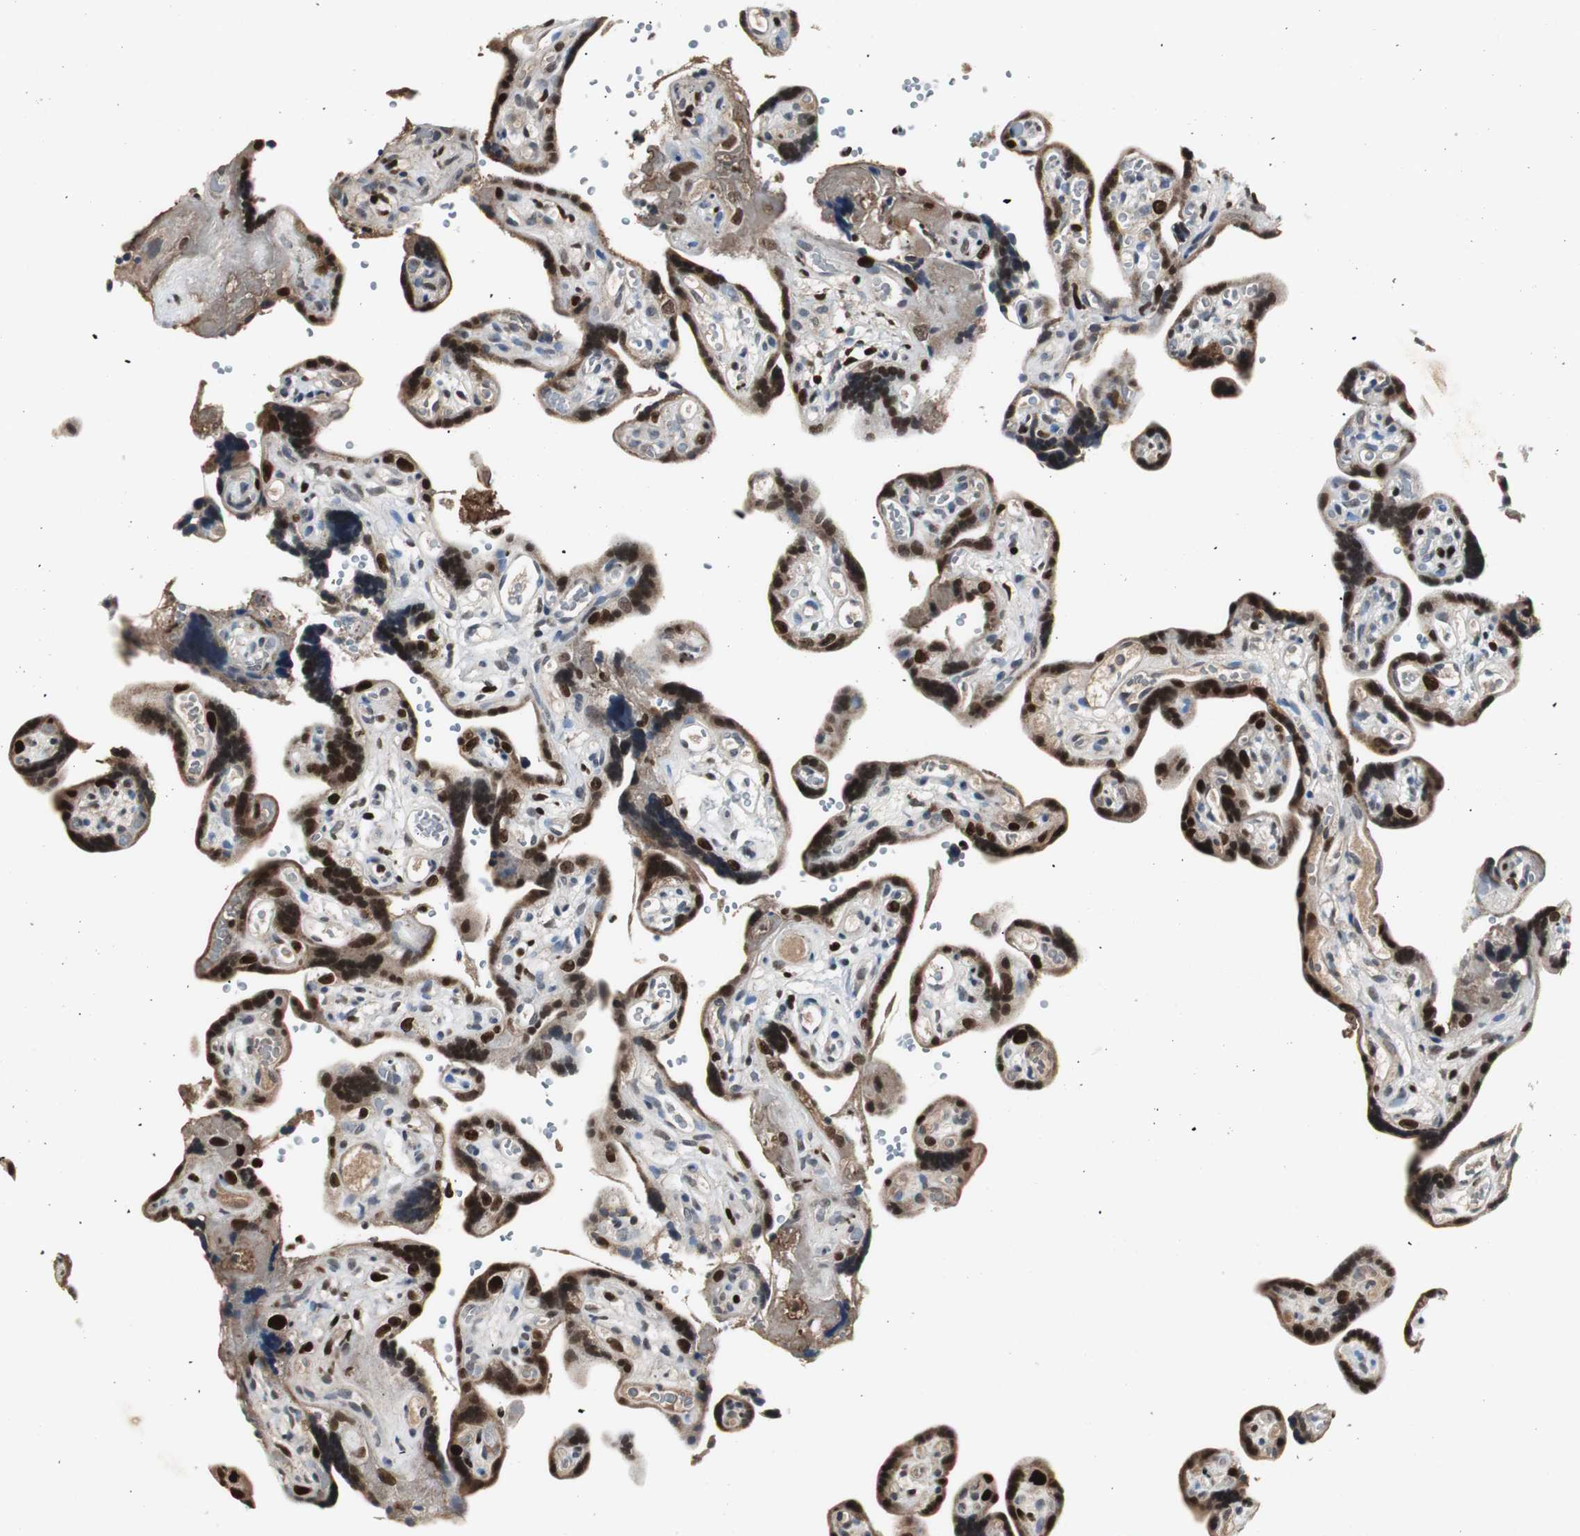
{"staining": {"intensity": "strong", "quantity": ">75%", "location": "nuclear"}, "tissue": "placenta", "cell_type": "Decidual cells", "image_type": "normal", "snomed": [{"axis": "morphology", "description": "Normal tissue, NOS"}, {"axis": "topography", "description": "Placenta"}], "caption": "A brown stain labels strong nuclear expression of a protein in decidual cells of normal human placenta.", "gene": "FEN1", "patient": {"sex": "female", "age": 30}}